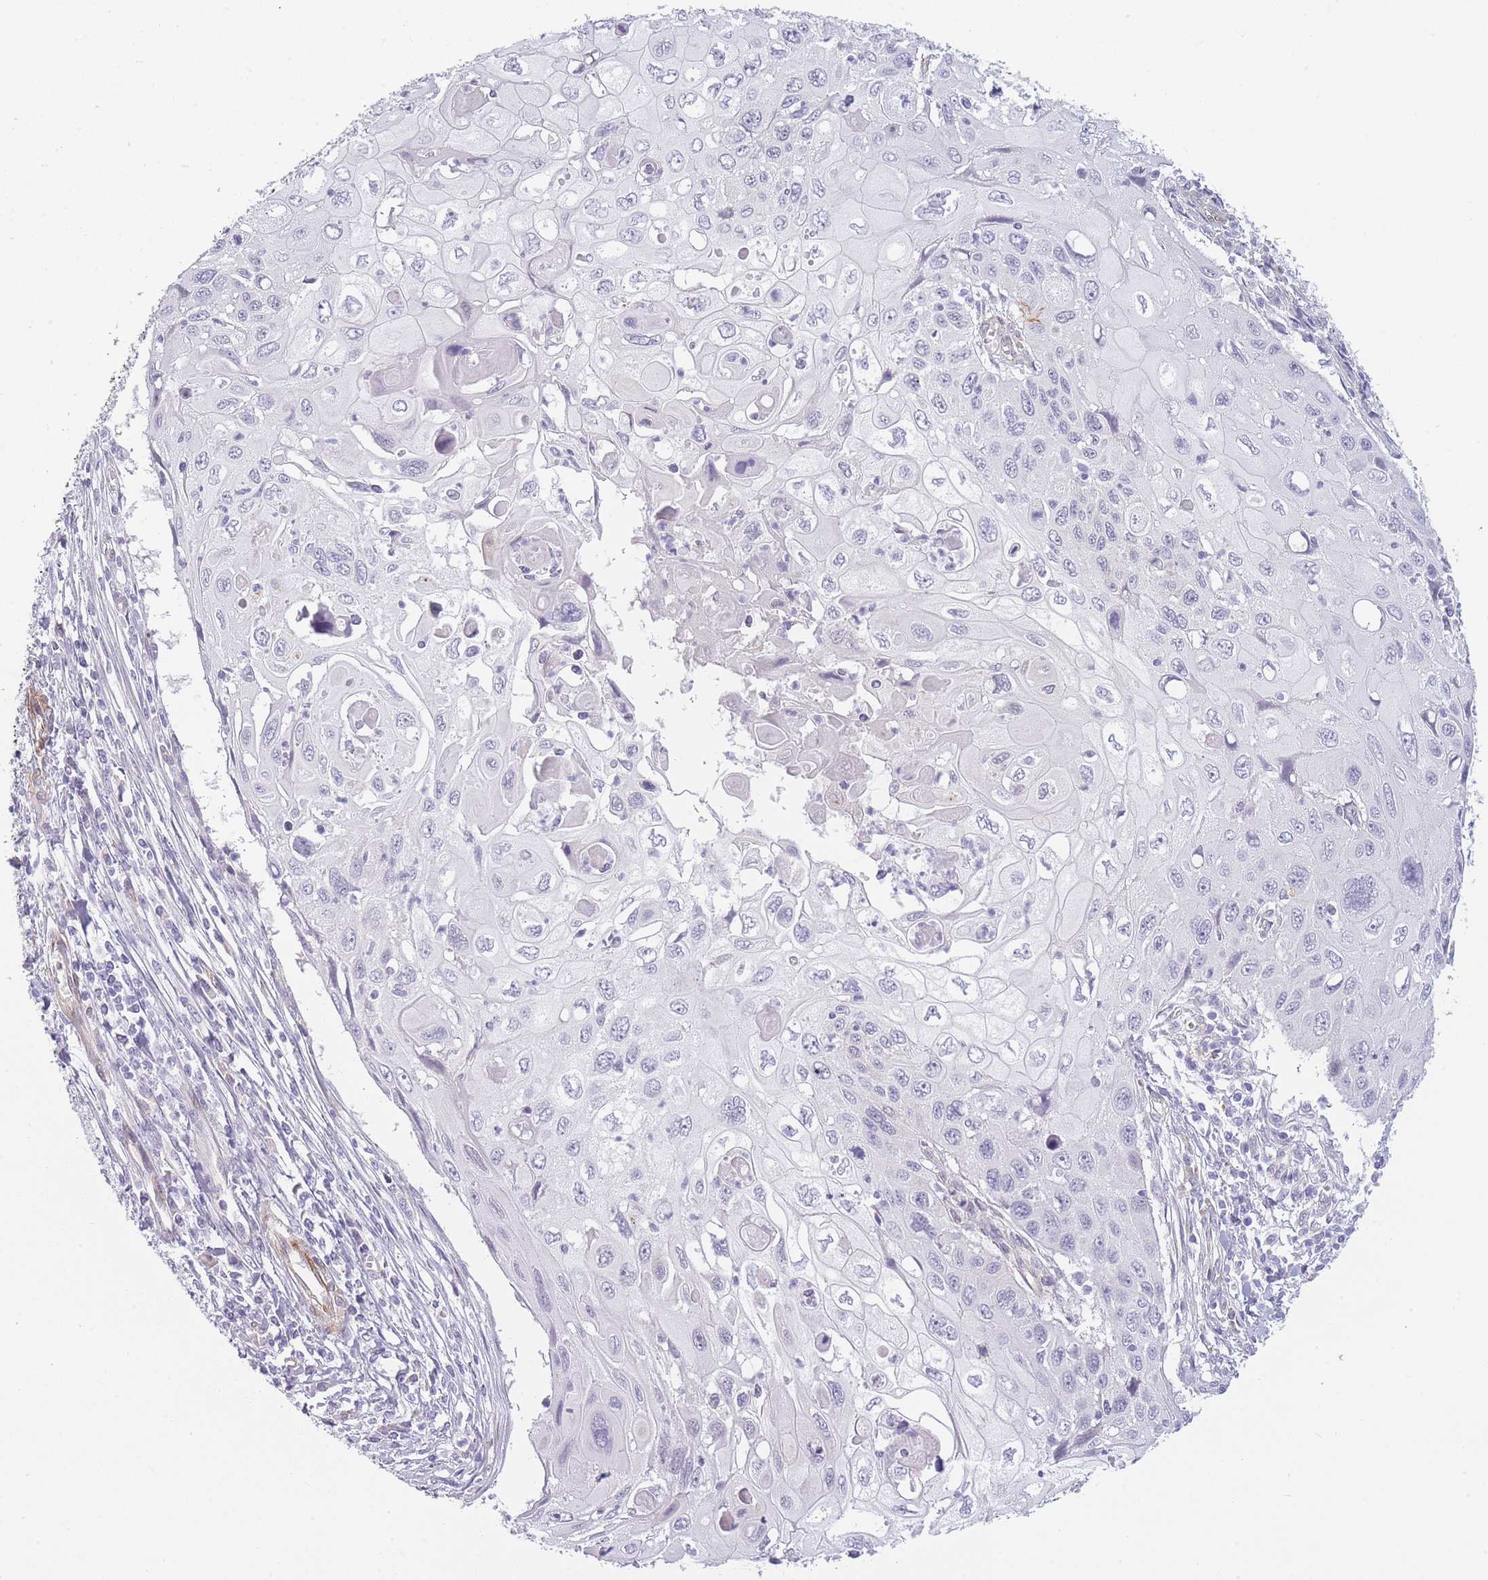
{"staining": {"intensity": "negative", "quantity": "none", "location": "none"}, "tissue": "cervical cancer", "cell_type": "Tumor cells", "image_type": "cancer", "snomed": [{"axis": "morphology", "description": "Squamous cell carcinoma, NOS"}, {"axis": "topography", "description": "Cervix"}], "caption": "An image of human cervical cancer (squamous cell carcinoma) is negative for staining in tumor cells.", "gene": "OR6B3", "patient": {"sex": "female", "age": 70}}